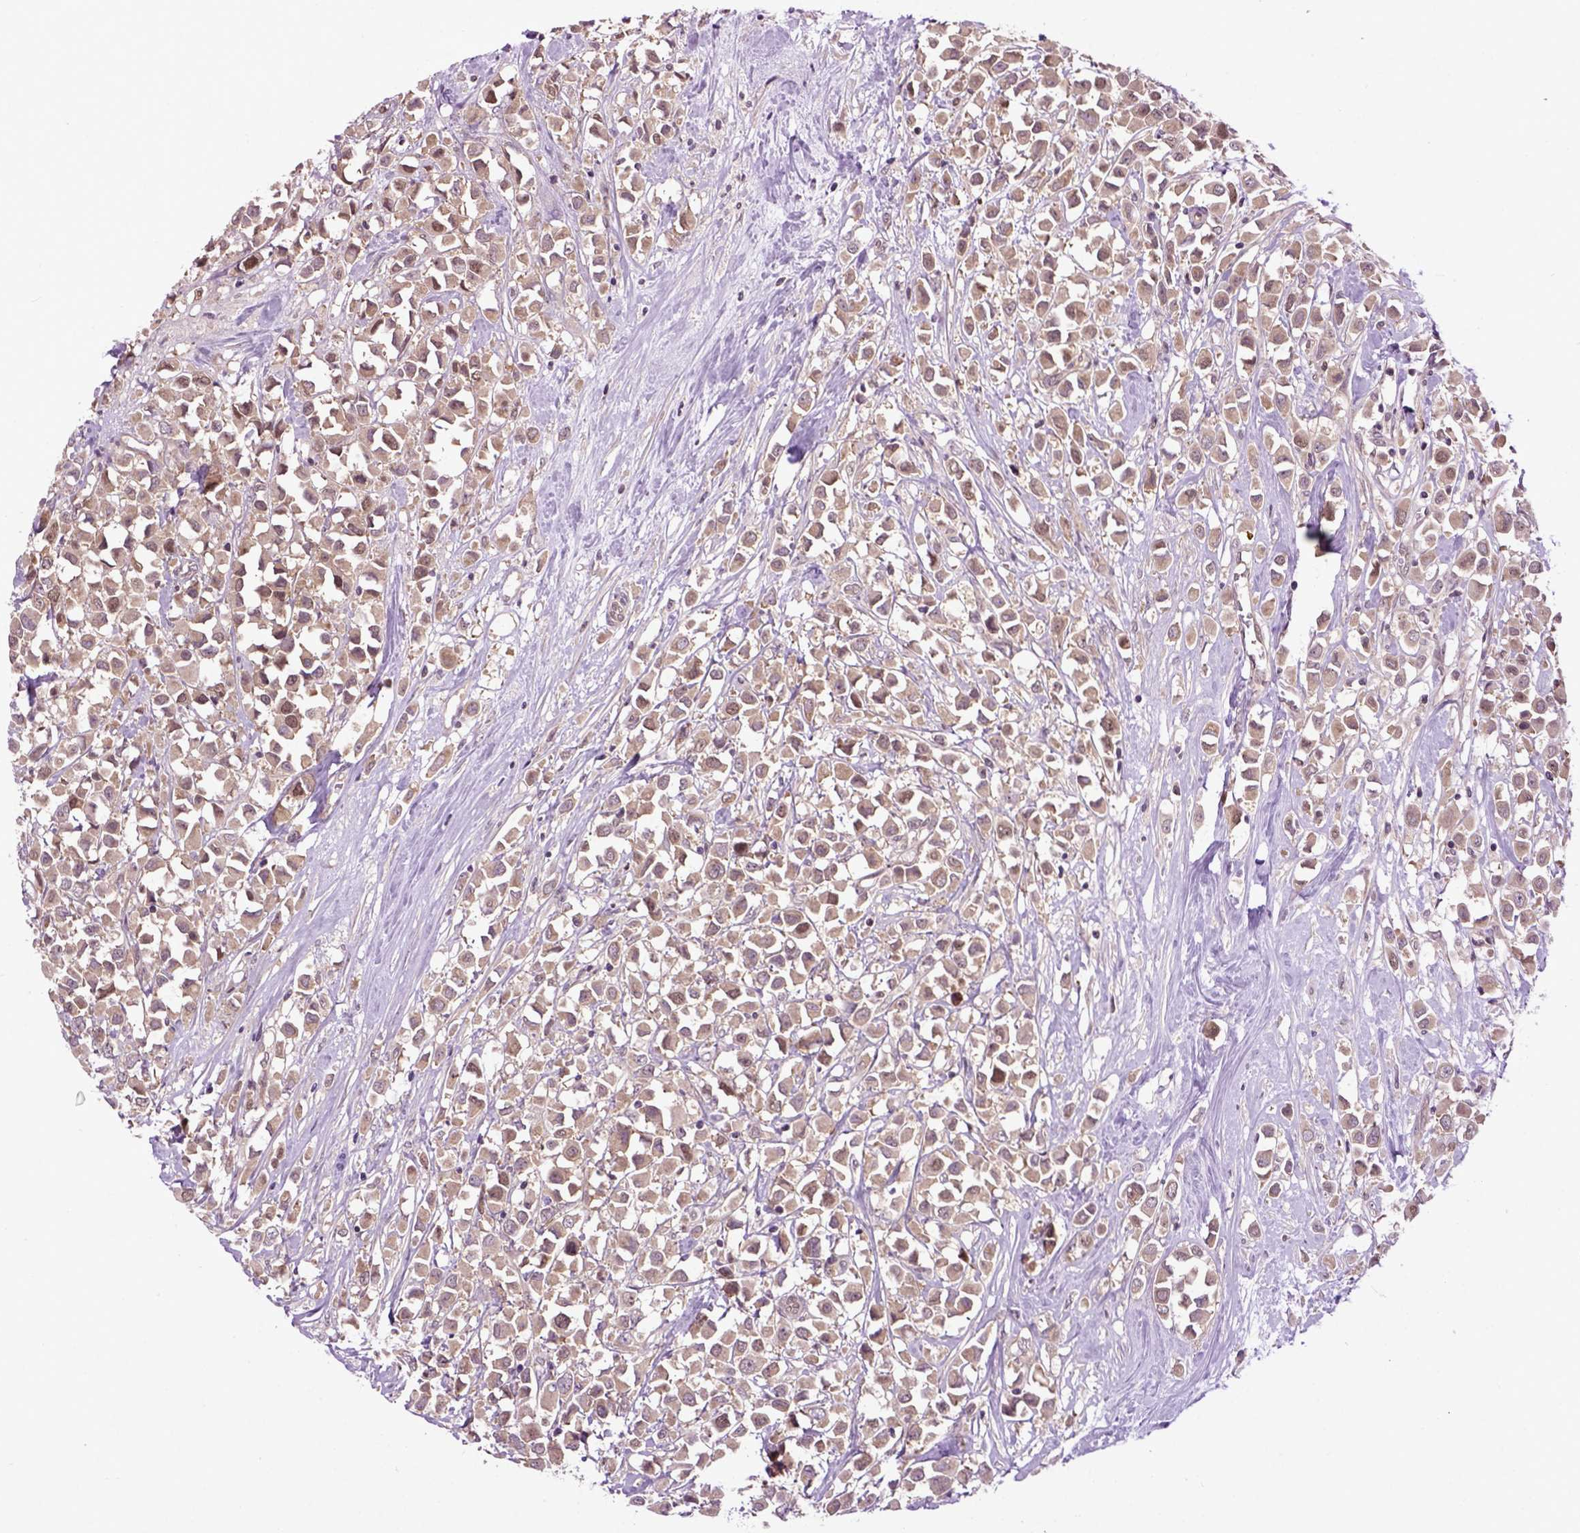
{"staining": {"intensity": "weak", "quantity": ">75%", "location": "cytoplasmic/membranous"}, "tissue": "breast cancer", "cell_type": "Tumor cells", "image_type": "cancer", "snomed": [{"axis": "morphology", "description": "Duct carcinoma"}, {"axis": "topography", "description": "Breast"}], "caption": "An image of intraductal carcinoma (breast) stained for a protein exhibits weak cytoplasmic/membranous brown staining in tumor cells. Using DAB (brown) and hematoxylin (blue) stains, captured at high magnification using brightfield microscopy.", "gene": "WDR48", "patient": {"sex": "female", "age": 61}}